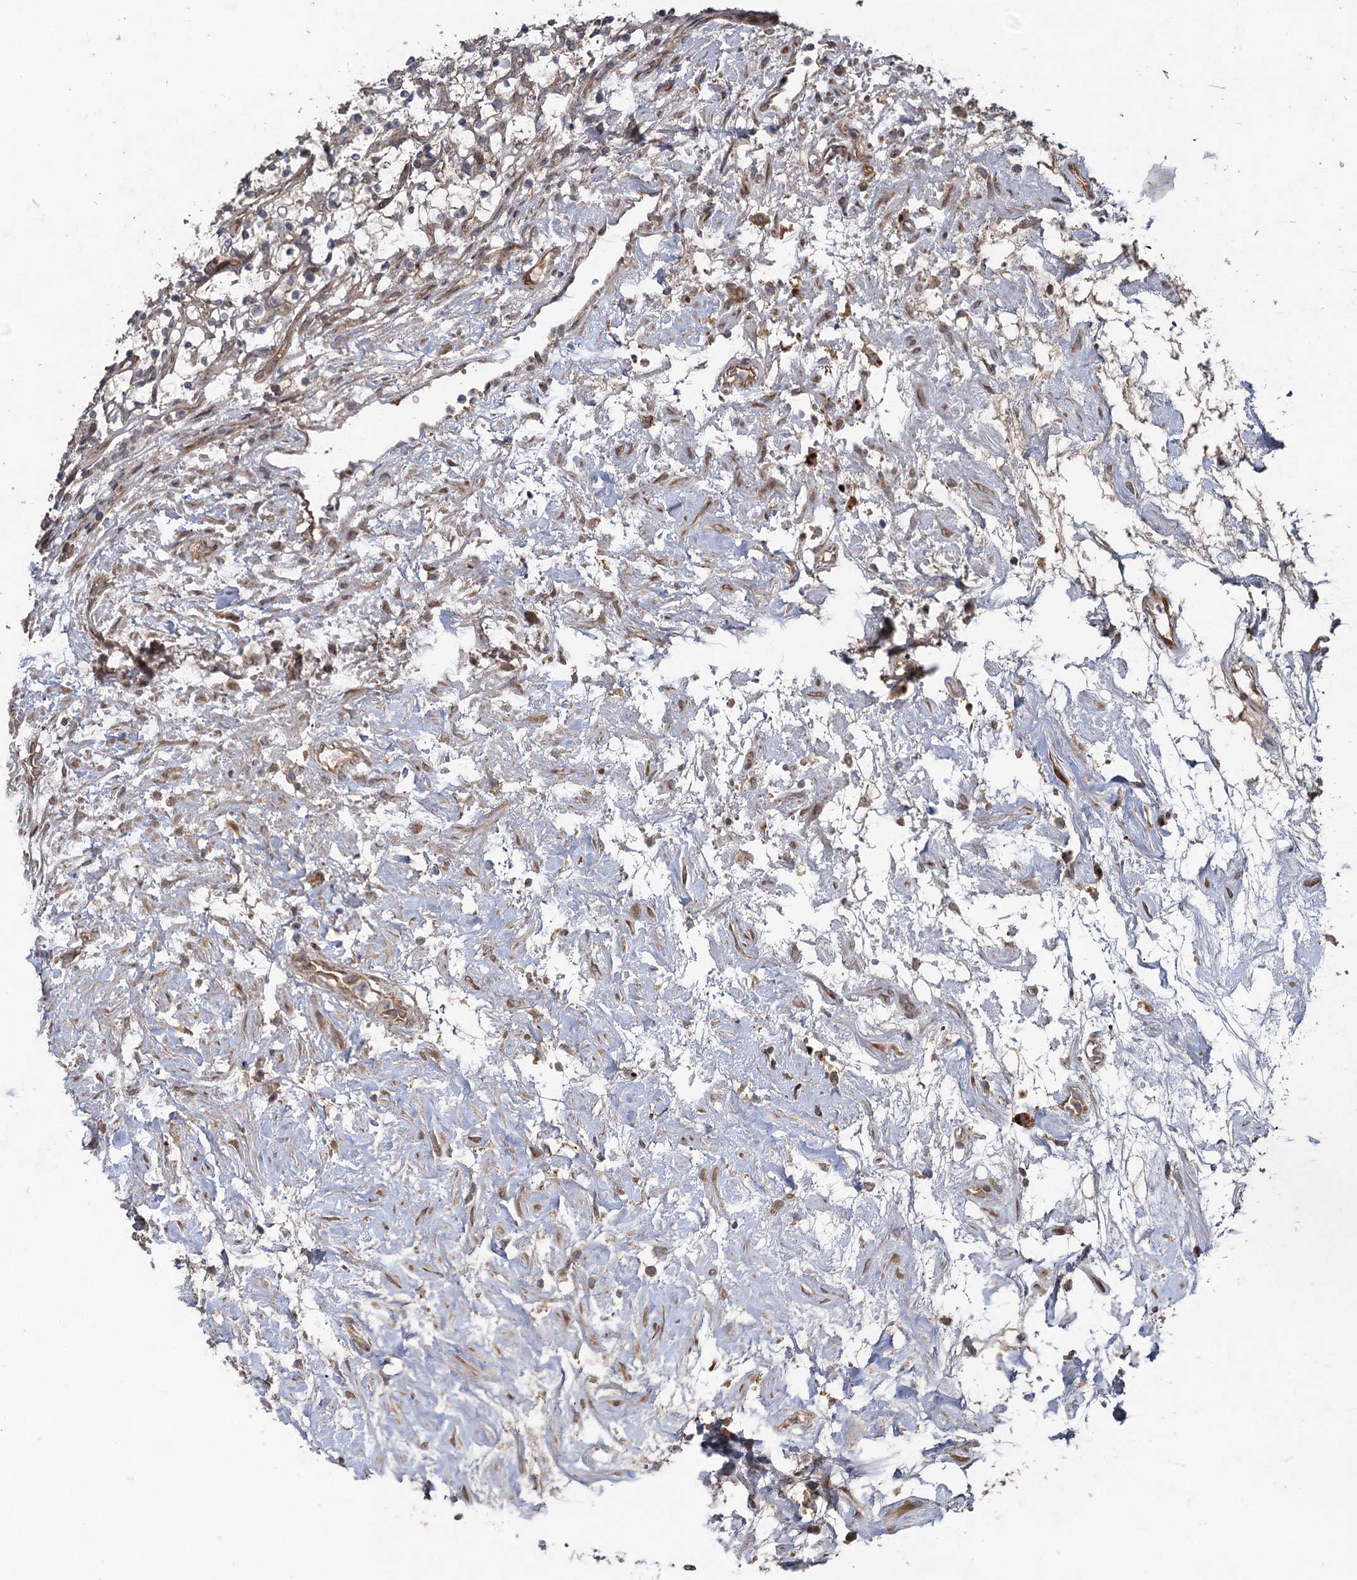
{"staining": {"intensity": "weak", "quantity": "<25%", "location": "cytoplasmic/membranous"}, "tissue": "renal cancer", "cell_type": "Tumor cells", "image_type": "cancer", "snomed": [{"axis": "morphology", "description": "Adenocarcinoma, NOS"}, {"axis": "topography", "description": "Kidney"}], "caption": "High magnification brightfield microscopy of renal cancer (adenocarcinoma) stained with DAB (3,3'-diaminobenzidine) (brown) and counterstained with hematoxylin (blue): tumor cells show no significant positivity.", "gene": "NUDT22", "patient": {"sex": "female", "age": 69}}